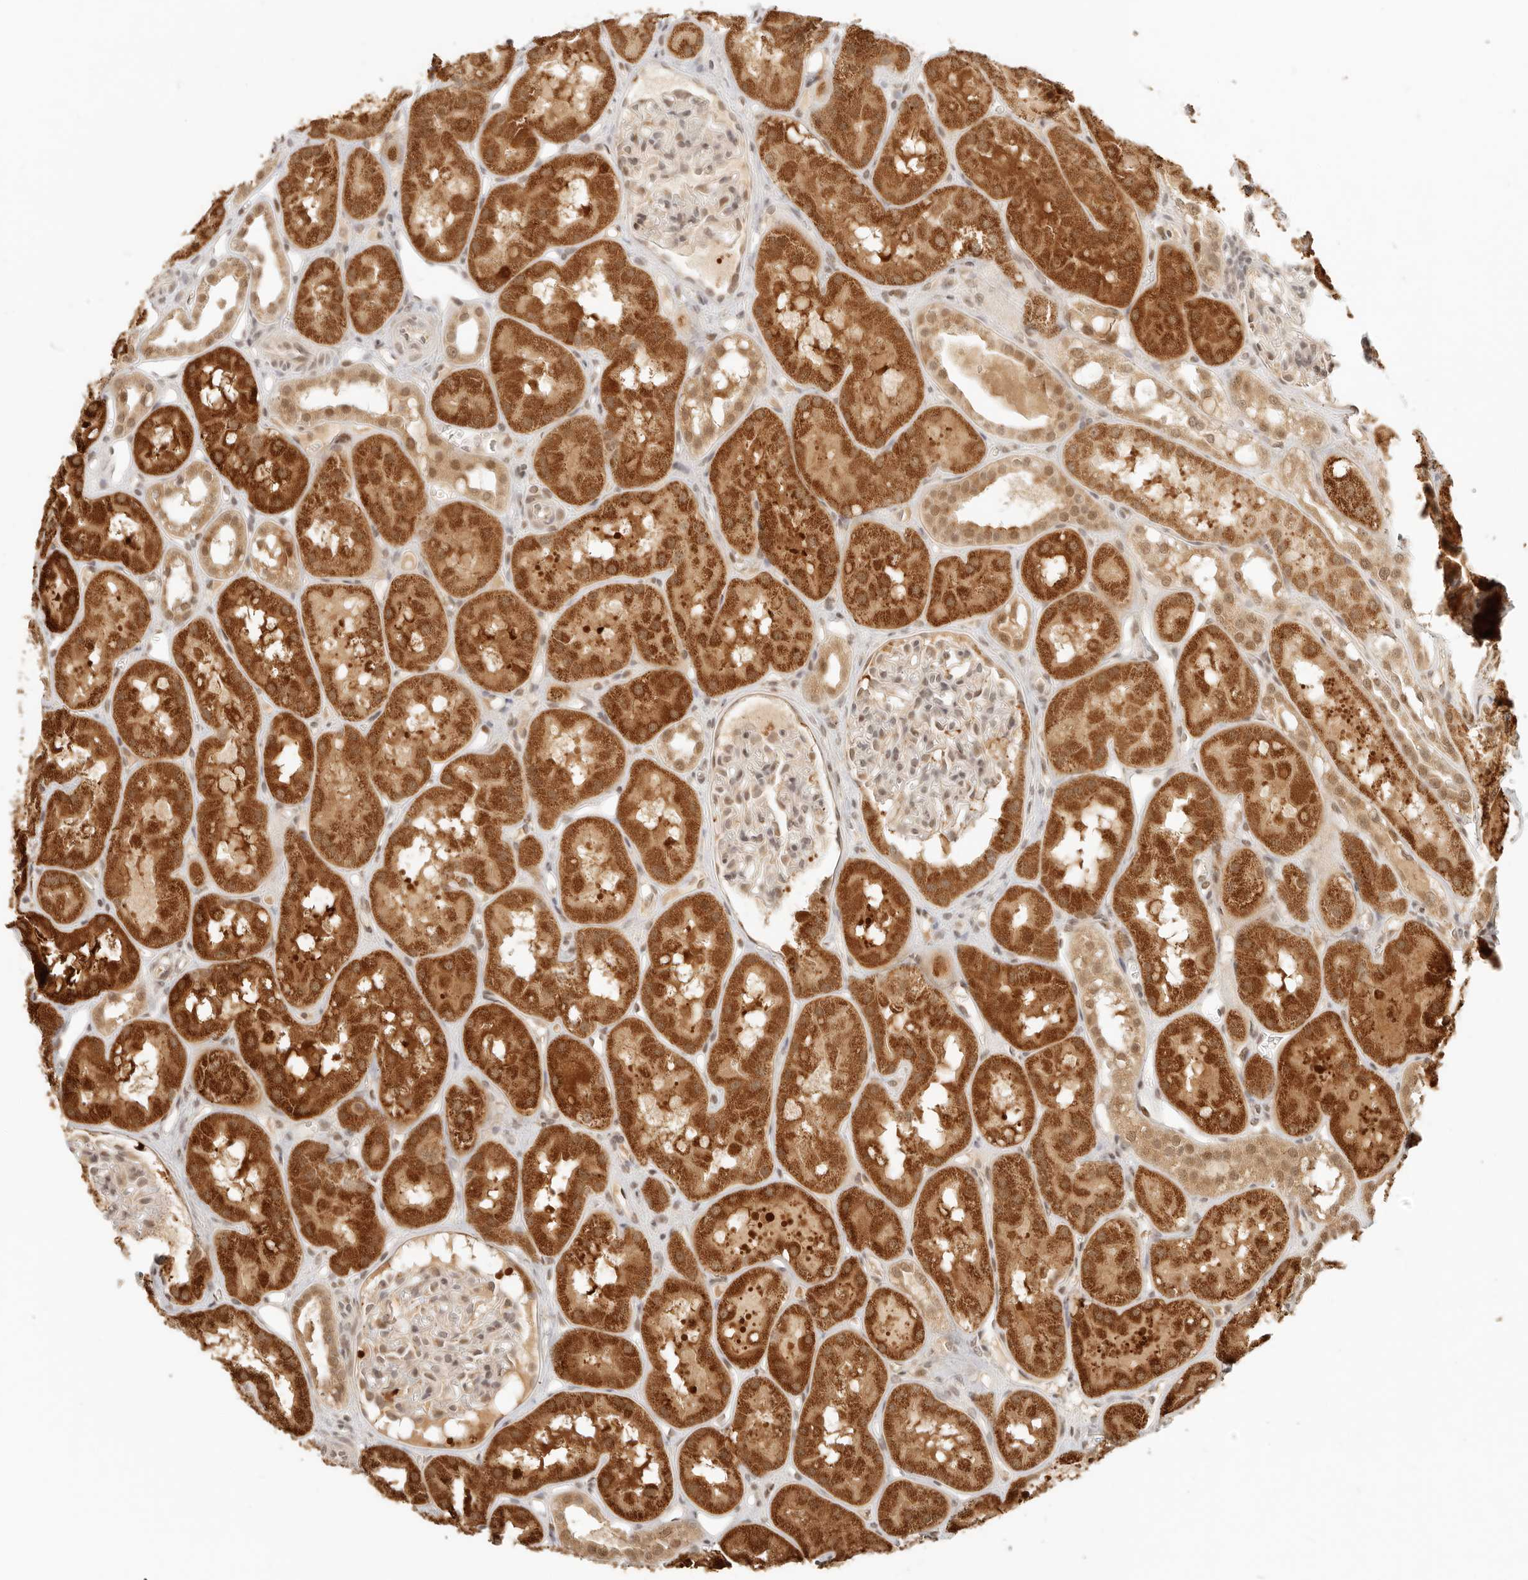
{"staining": {"intensity": "moderate", "quantity": ">75%", "location": "cytoplasmic/membranous,nuclear"}, "tissue": "kidney", "cell_type": "Cells in glomeruli", "image_type": "normal", "snomed": [{"axis": "morphology", "description": "Normal tissue, NOS"}, {"axis": "topography", "description": "Kidney"}], "caption": "Brown immunohistochemical staining in unremarkable human kidney exhibits moderate cytoplasmic/membranous,nuclear expression in approximately >75% of cells in glomeruli. (brown staining indicates protein expression, while blue staining denotes nuclei).", "gene": "INTS11", "patient": {"sex": "male", "age": 16}}